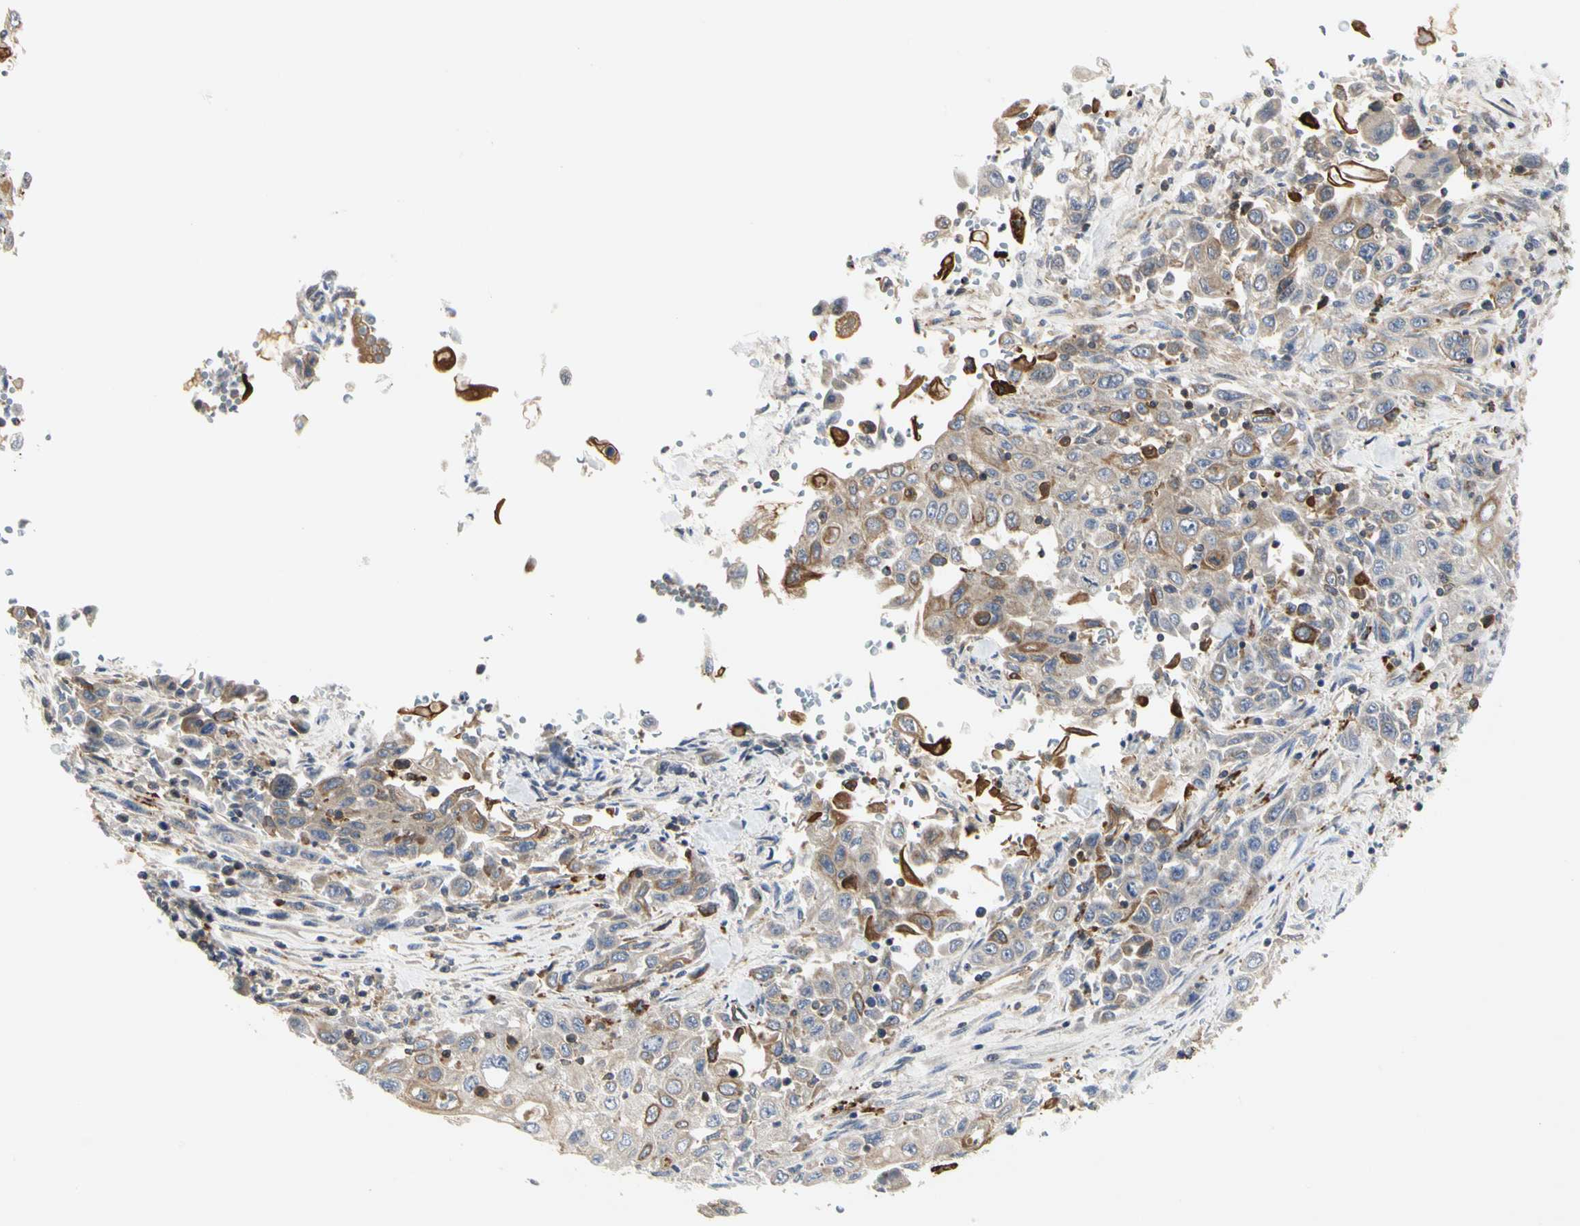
{"staining": {"intensity": "moderate", "quantity": "<25%", "location": "cytoplasmic/membranous"}, "tissue": "pancreatic cancer", "cell_type": "Tumor cells", "image_type": "cancer", "snomed": [{"axis": "morphology", "description": "Adenocarcinoma, NOS"}, {"axis": "topography", "description": "Pancreas"}], "caption": "Adenocarcinoma (pancreatic) stained with immunohistochemistry (IHC) shows moderate cytoplasmic/membranous staining in about <25% of tumor cells.", "gene": "NAPG", "patient": {"sex": "male", "age": 70}}